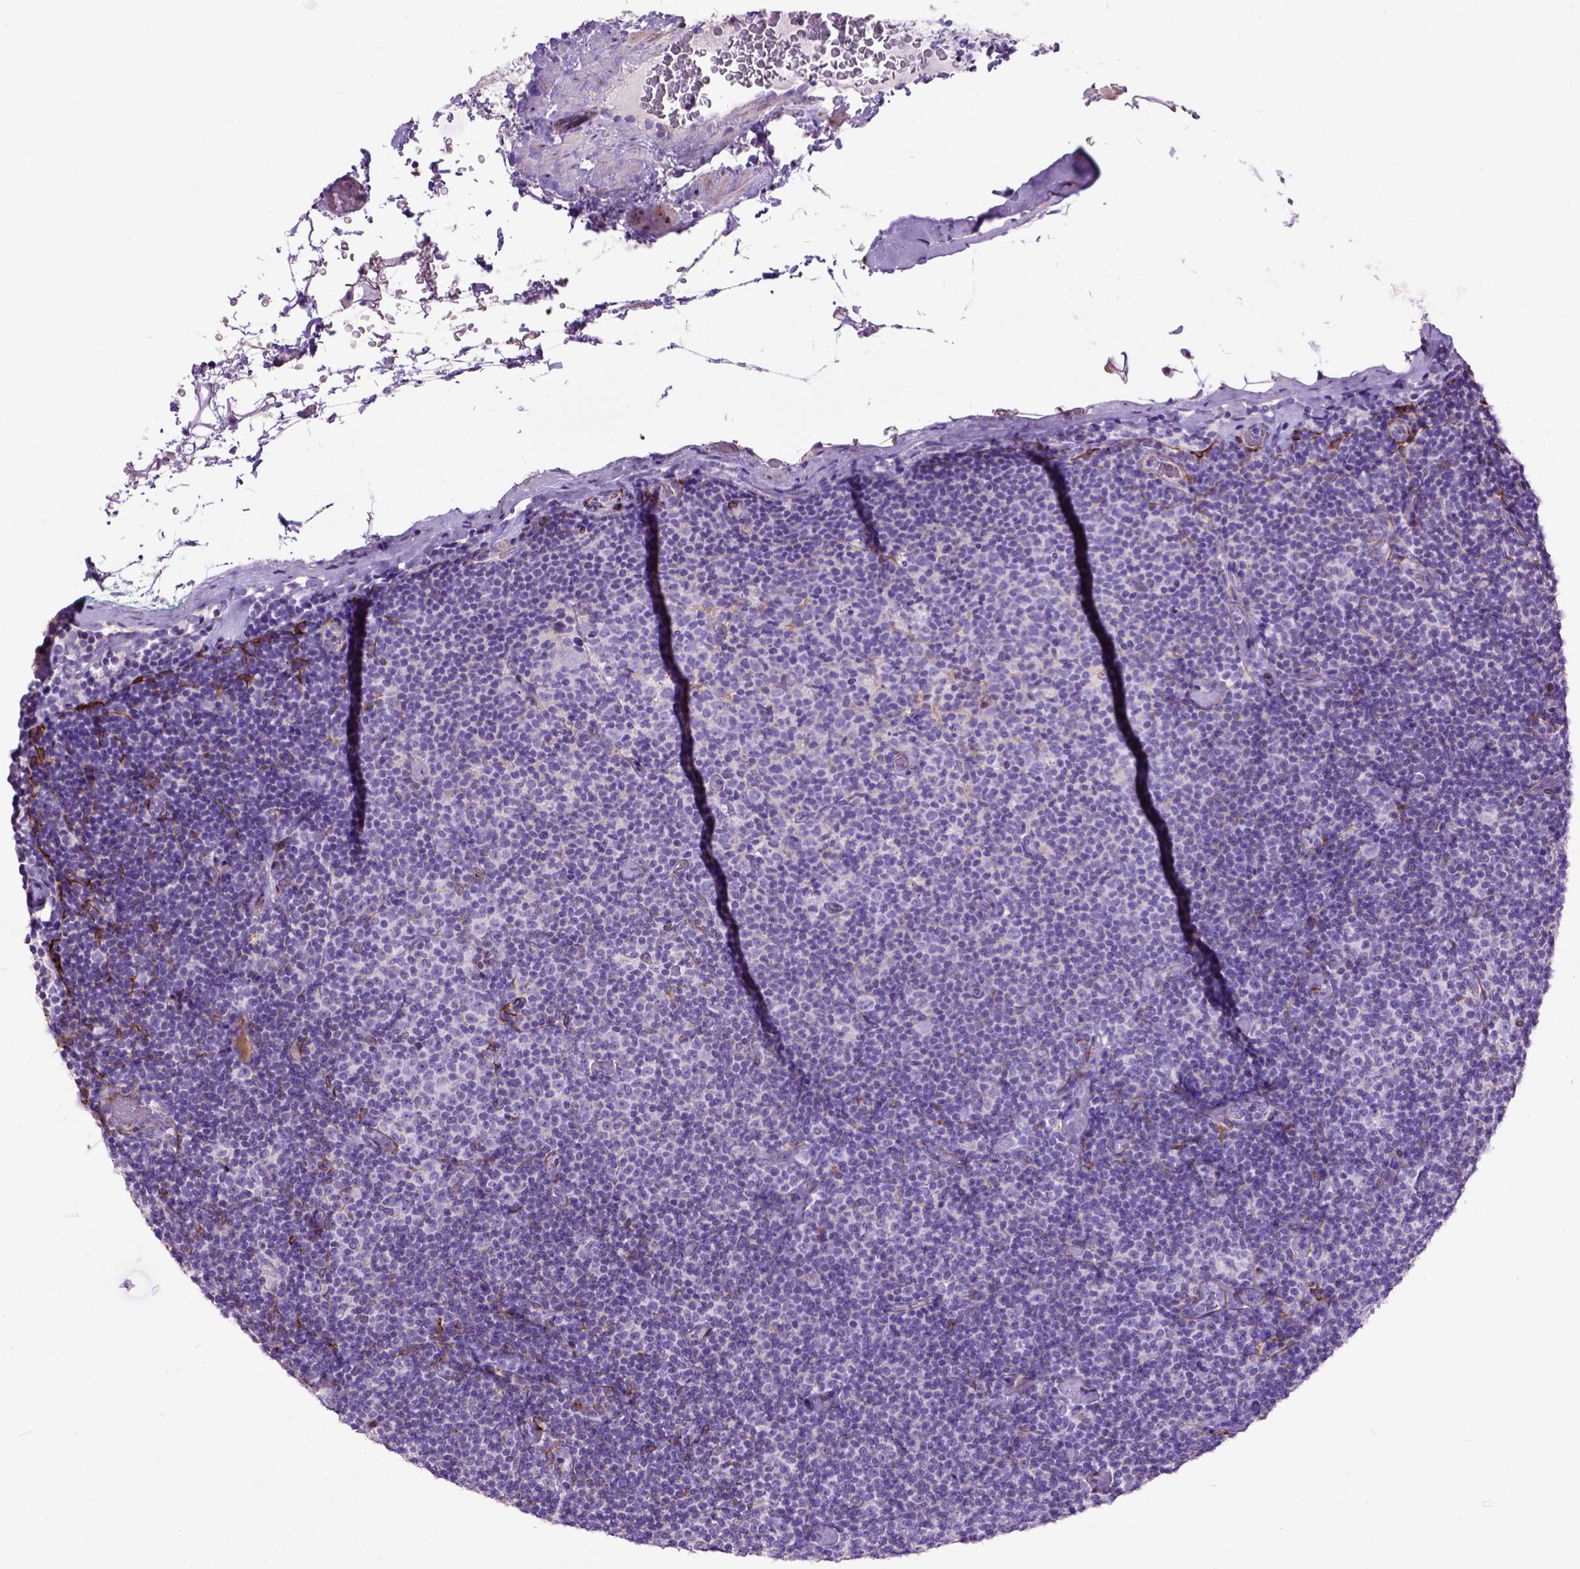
{"staining": {"intensity": "negative", "quantity": "none", "location": "none"}, "tissue": "lymphoma", "cell_type": "Tumor cells", "image_type": "cancer", "snomed": [{"axis": "morphology", "description": "Malignant lymphoma, non-Hodgkin's type, Low grade"}, {"axis": "topography", "description": "Lymph node"}], "caption": "Immunohistochemistry of human lymphoma demonstrates no positivity in tumor cells.", "gene": "MAPT", "patient": {"sex": "male", "age": 81}}